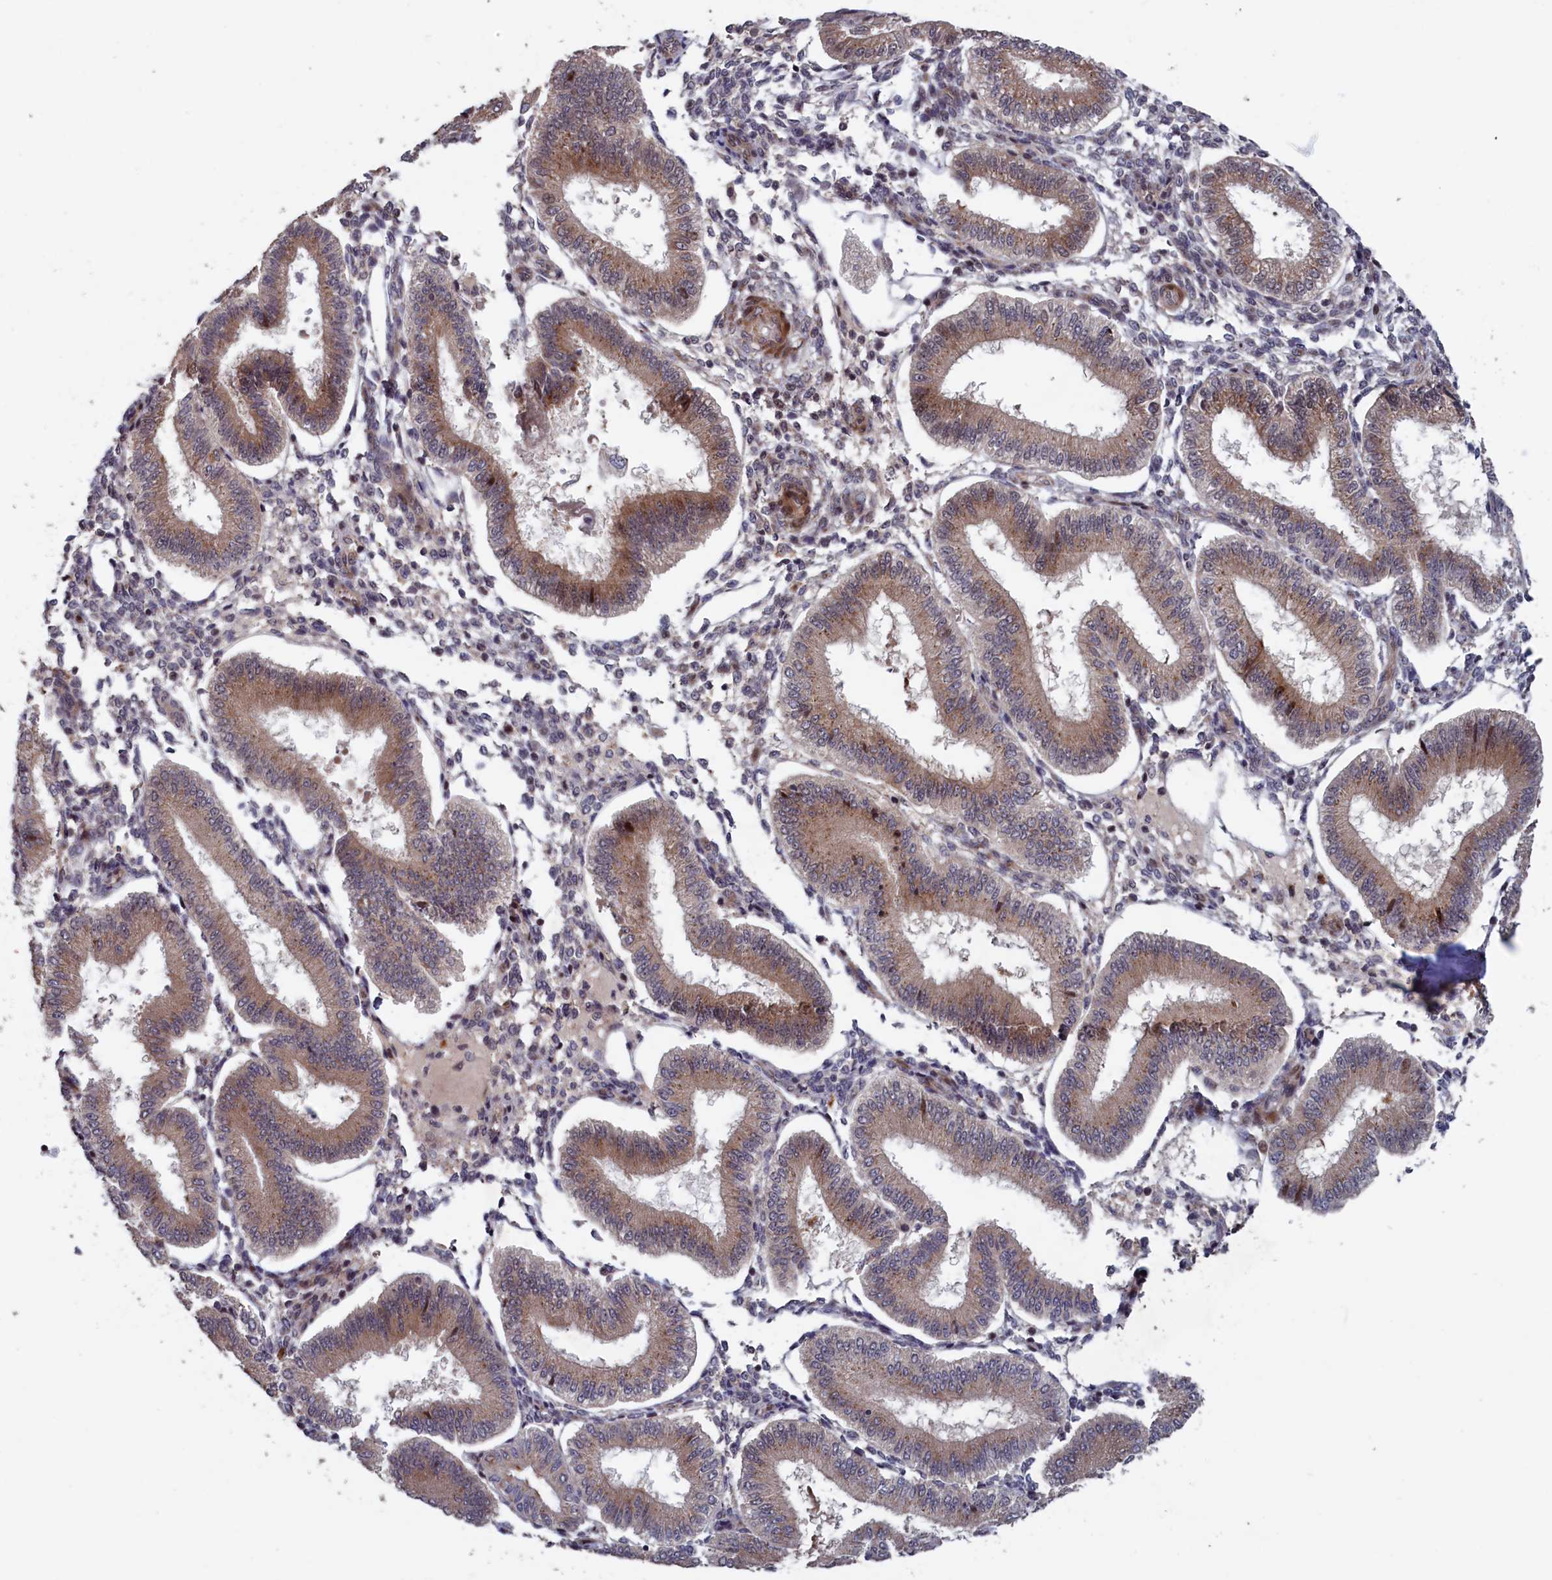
{"staining": {"intensity": "weak", "quantity": "25%-75%", "location": "cytoplasmic/membranous"}, "tissue": "endometrium", "cell_type": "Cells in endometrial stroma", "image_type": "normal", "snomed": [{"axis": "morphology", "description": "Normal tissue, NOS"}, {"axis": "topography", "description": "Endometrium"}], "caption": "Immunohistochemistry micrograph of normal human endometrium stained for a protein (brown), which shows low levels of weak cytoplasmic/membranous staining in about 25%-75% of cells in endometrial stroma.", "gene": "LSG1", "patient": {"sex": "female", "age": 39}}